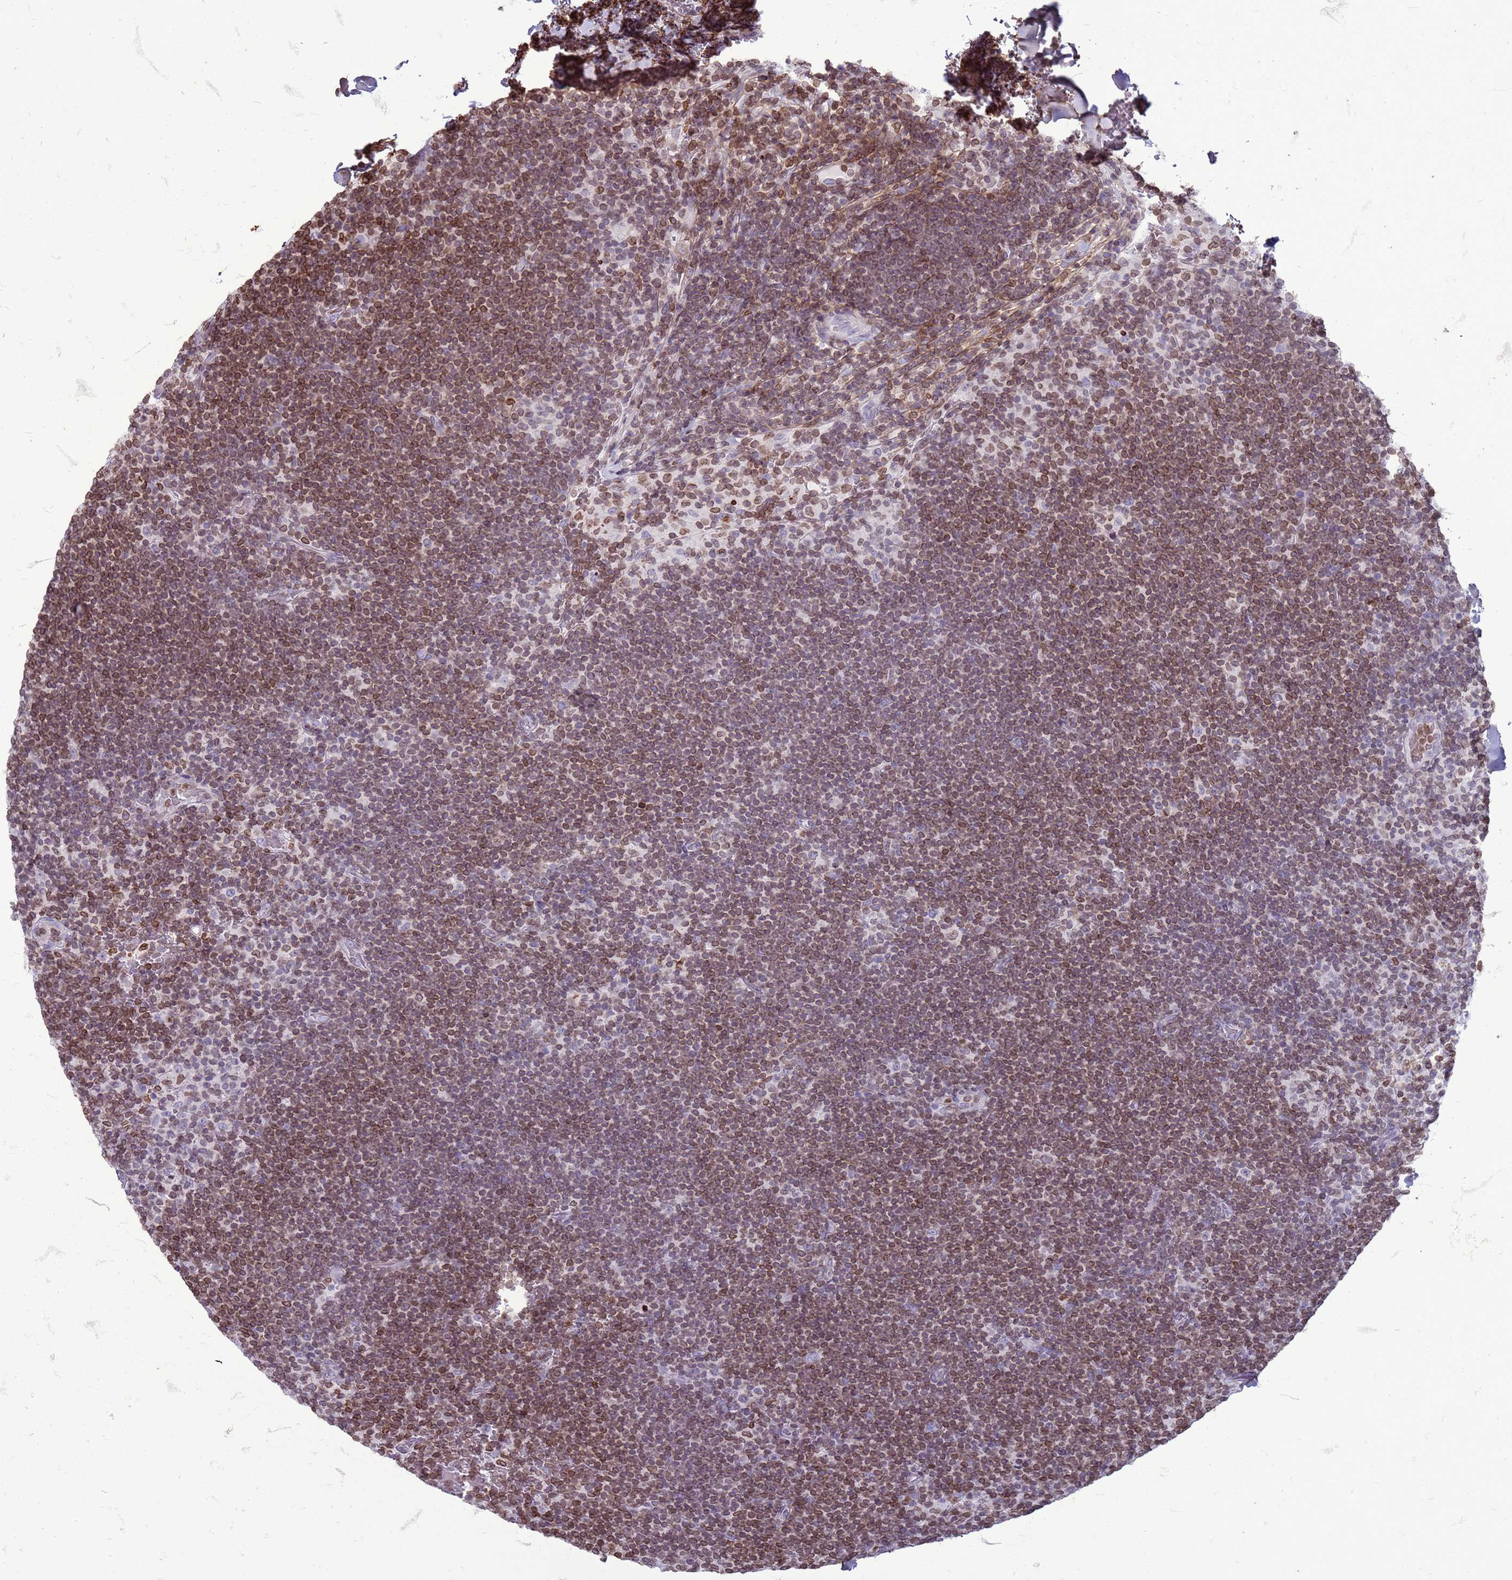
{"staining": {"intensity": "weak", "quantity": "<25%", "location": "cytoplasmic/membranous,nuclear"}, "tissue": "lymphoma", "cell_type": "Tumor cells", "image_type": "cancer", "snomed": [{"axis": "morphology", "description": "Hodgkin's disease, NOS"}, {"axis": "topography", "description": "Lymph node"}], "caption": "Immunohistochemical staining of human lymphoma exhibits no significant expression in tumor cells. (DAB IHC with hematoxylin counter stain).", "gene": "METTL25B", "patient": {"sex": "female", "age": 57}}